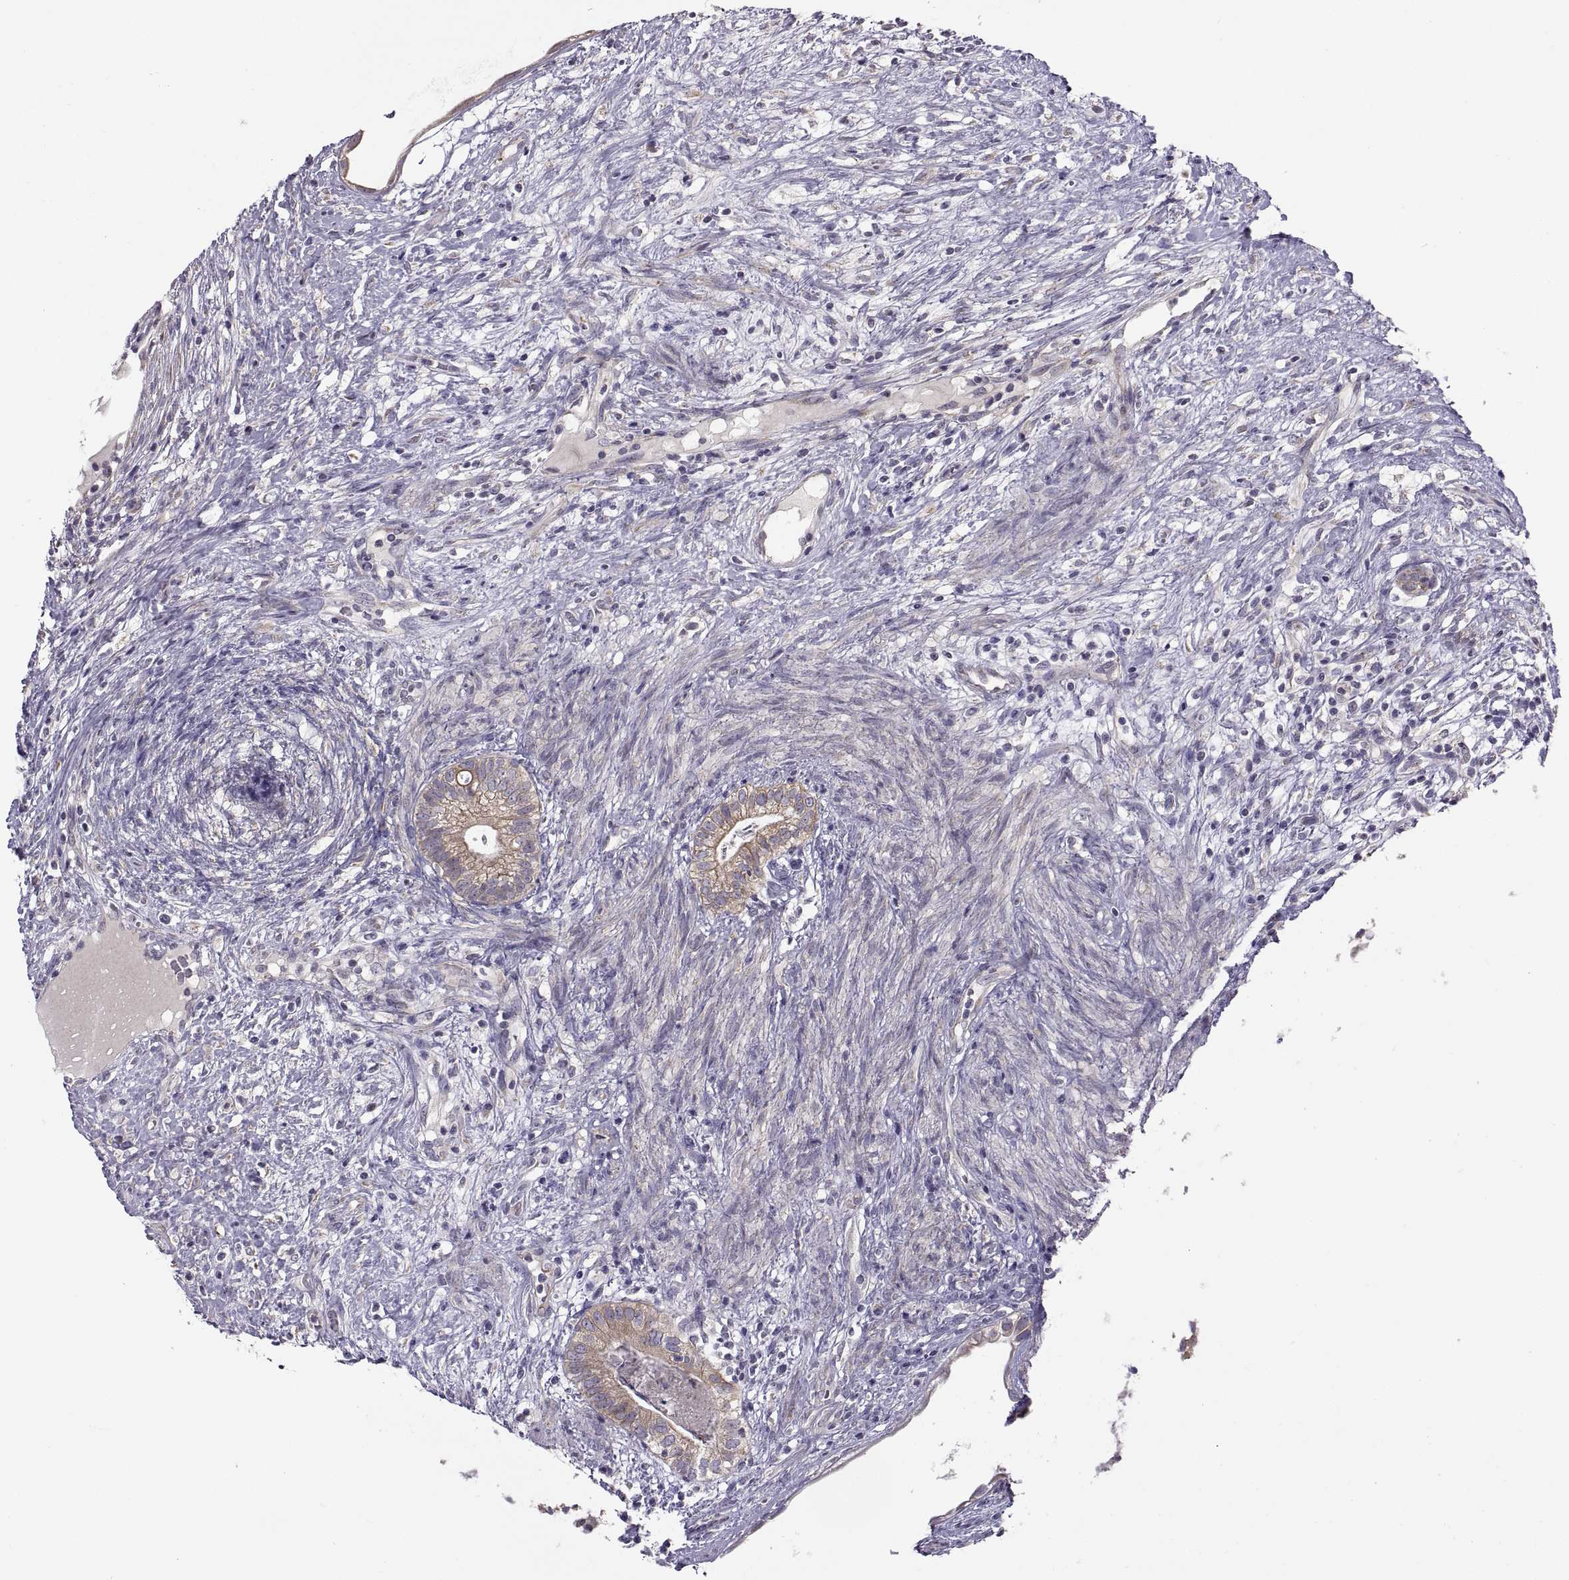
{"staining": {"intensity": "weak", "quantity": "25%-75%", "location": "cytoplasmic/membranous"}, "tissue": "testis cancer", "cell_type": "Tumor cells", "image_type": "cancer", "snomed": [{"axis": "morphology", "description": "Seminoma, NOS"}, {"axis": "morphology", "description": "Carcinoma, Embryonal, NOS"}, {"axis": "topography", "description": "Testis"}], "caption": "Protein staining displays weak cytoplasmic/membranous positivity in about 25%-75% of tumor cells in testis cancer. The protein is shown in brown color, while the nuclei are stained blue.", "gene": "ACSBG2", "patient": {"sex": "male", "age": 41}}